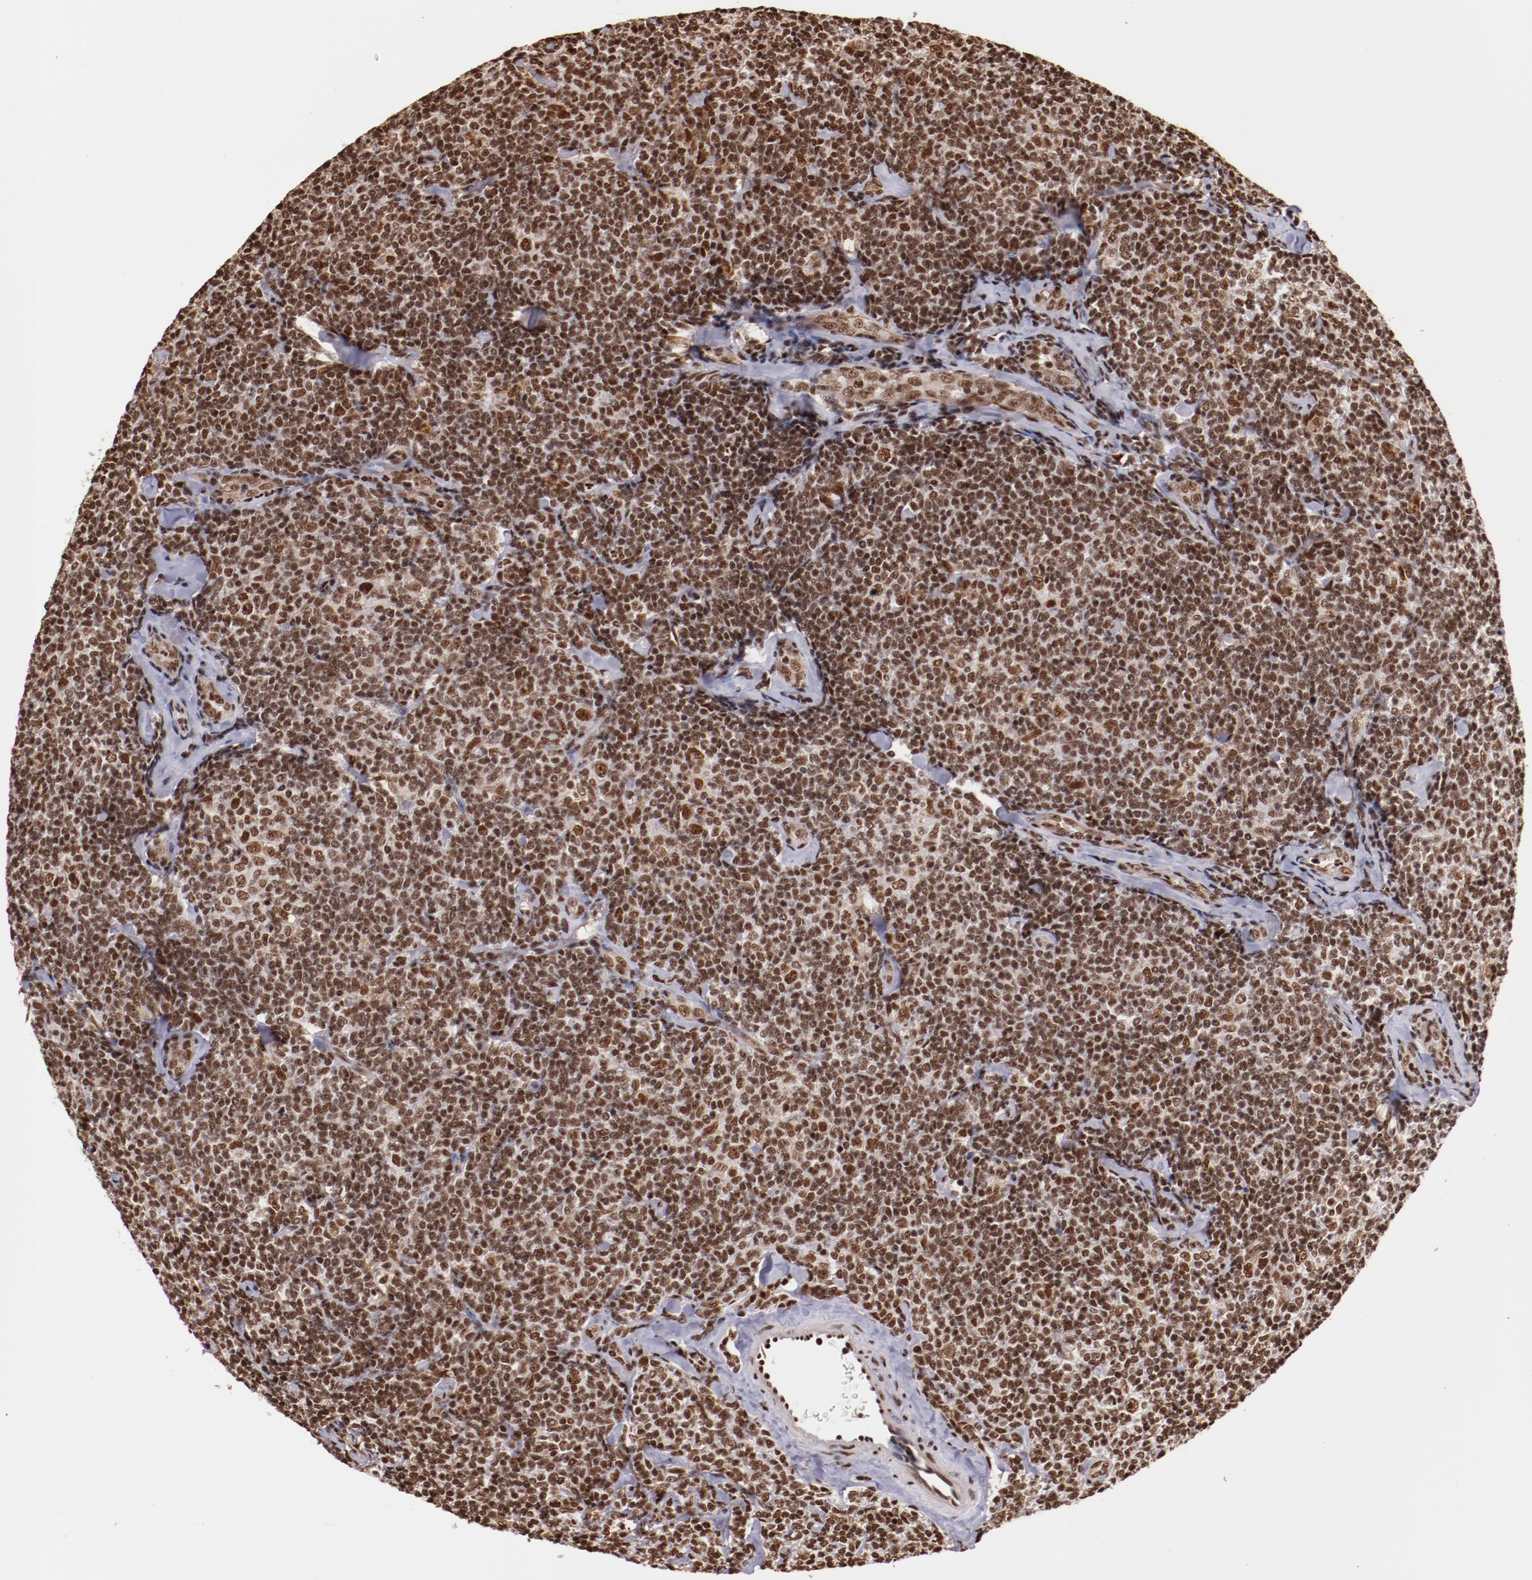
{"staining": {"intensity": "moderate", "quantity": ">75%", "location": "nuclear"}, "tissue": "lymphoma", "cell_type": "Tumor cells", "image_type": "cancer", "snomed": [{"axis": "morphology", "description": "Malignant lymphoma, non-Hodgkin's type, Low grade"}, {"axis": "topography", "description": "Lymph node"}], "caption": "This is a micrograph of immunohistochemistry (IHC) staining of low-grade malignant lymphoma, non-Hodgkin's type, which shows moderate positivity in the nuclear of tumor cells.", "gene": "STAG2", "patient": {"sex": "female", "age": 56}}